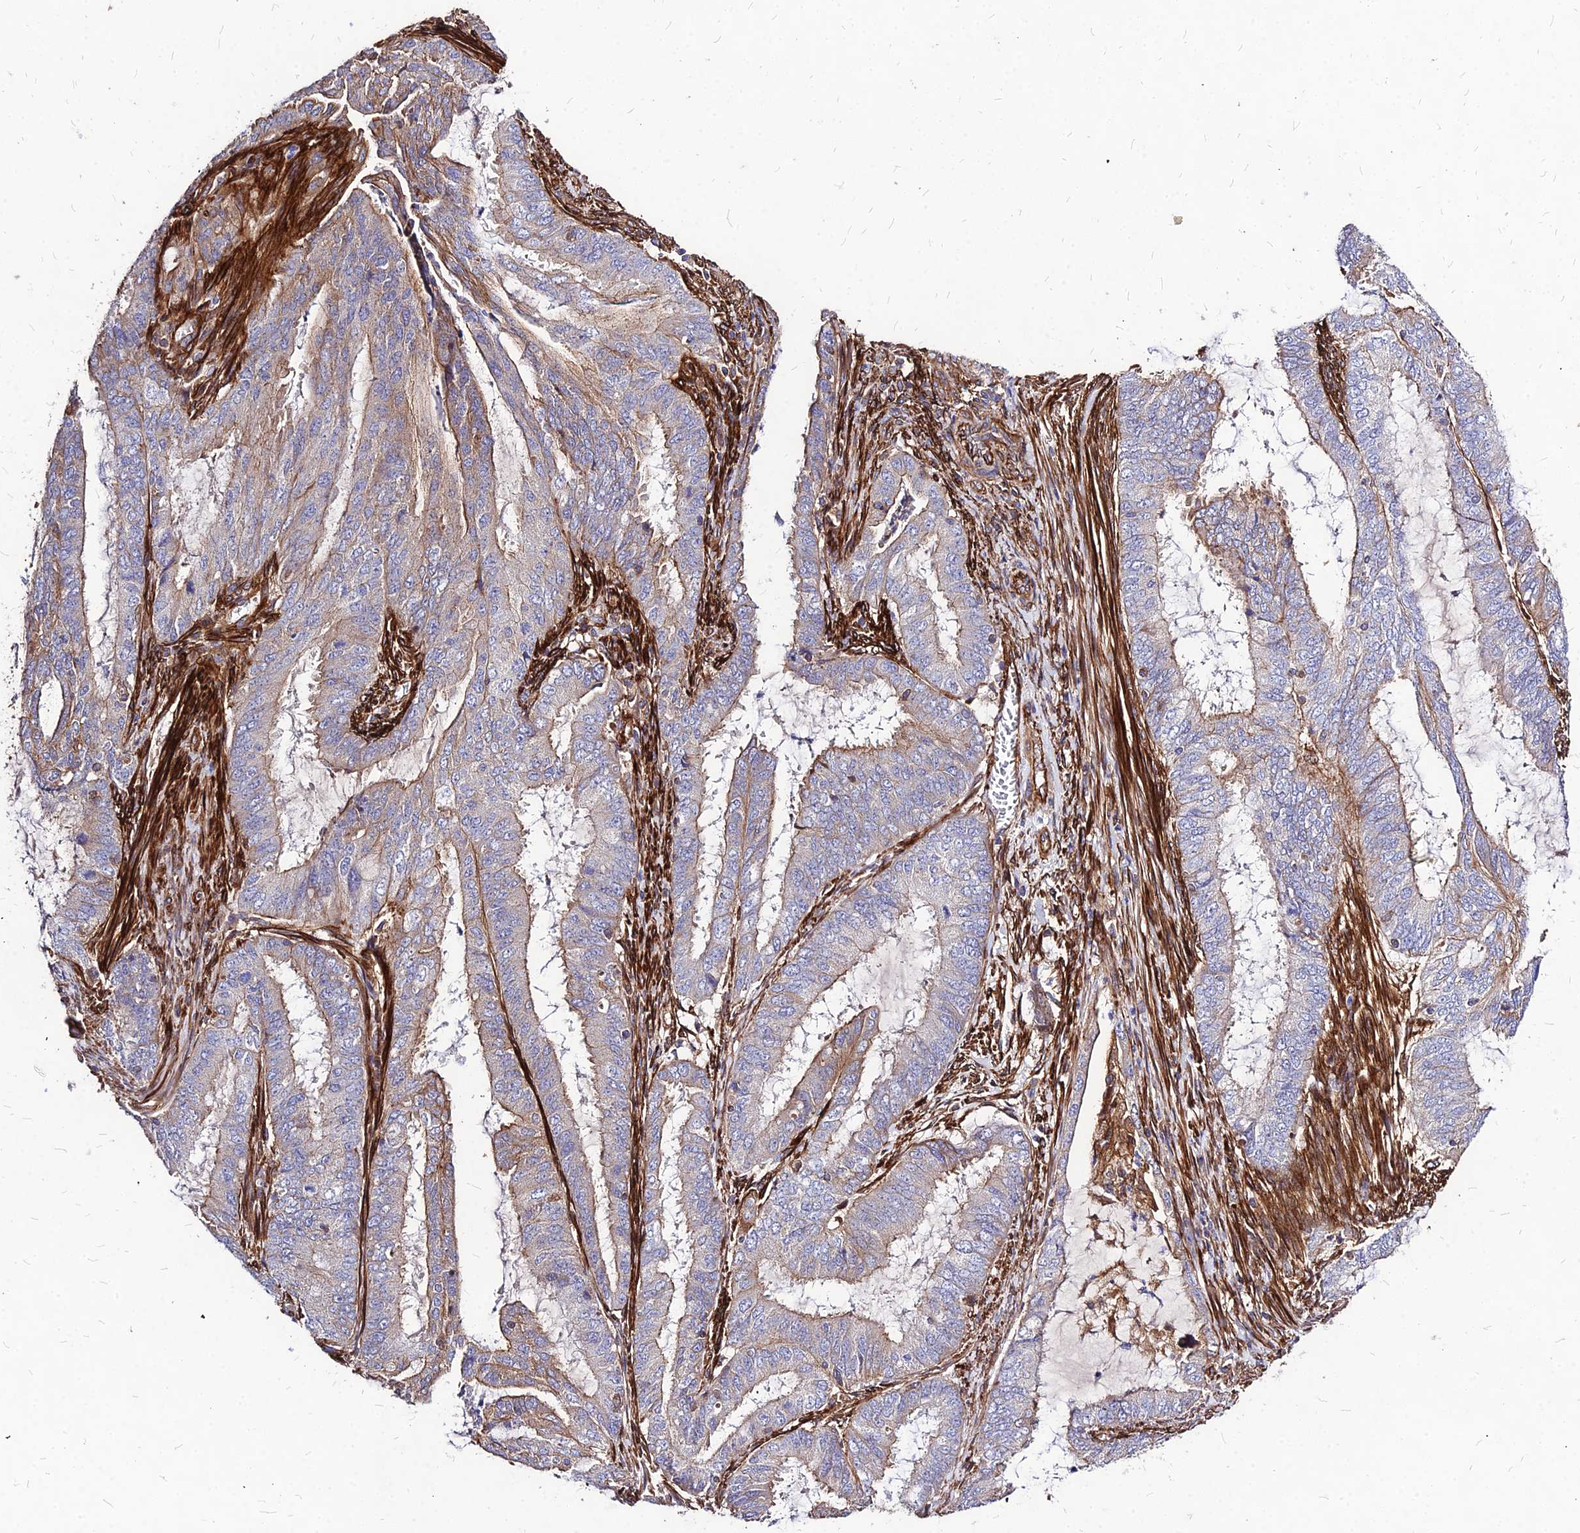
{"staining": {"intensity": "moderate", "quantity": "<25%", "location": "cytoplasmic/membranous"}, "tissue": "endometrial cancer", "cell_type": "Tumor cells", "image_type": "cancer", "snomed": [{"axis": "morphology", "description": "Adenocarcinoma, NOS"}, {"axis": "topography", "description": "Endometrium"}], "caption": "A brown stain shows moderate cytoplasmic/membranous staining of a protein in human adenocarcinoma (endometrial) tumor cells.", "gene": "EFCC1", "patient": {"sex": "female", "age": 51}}